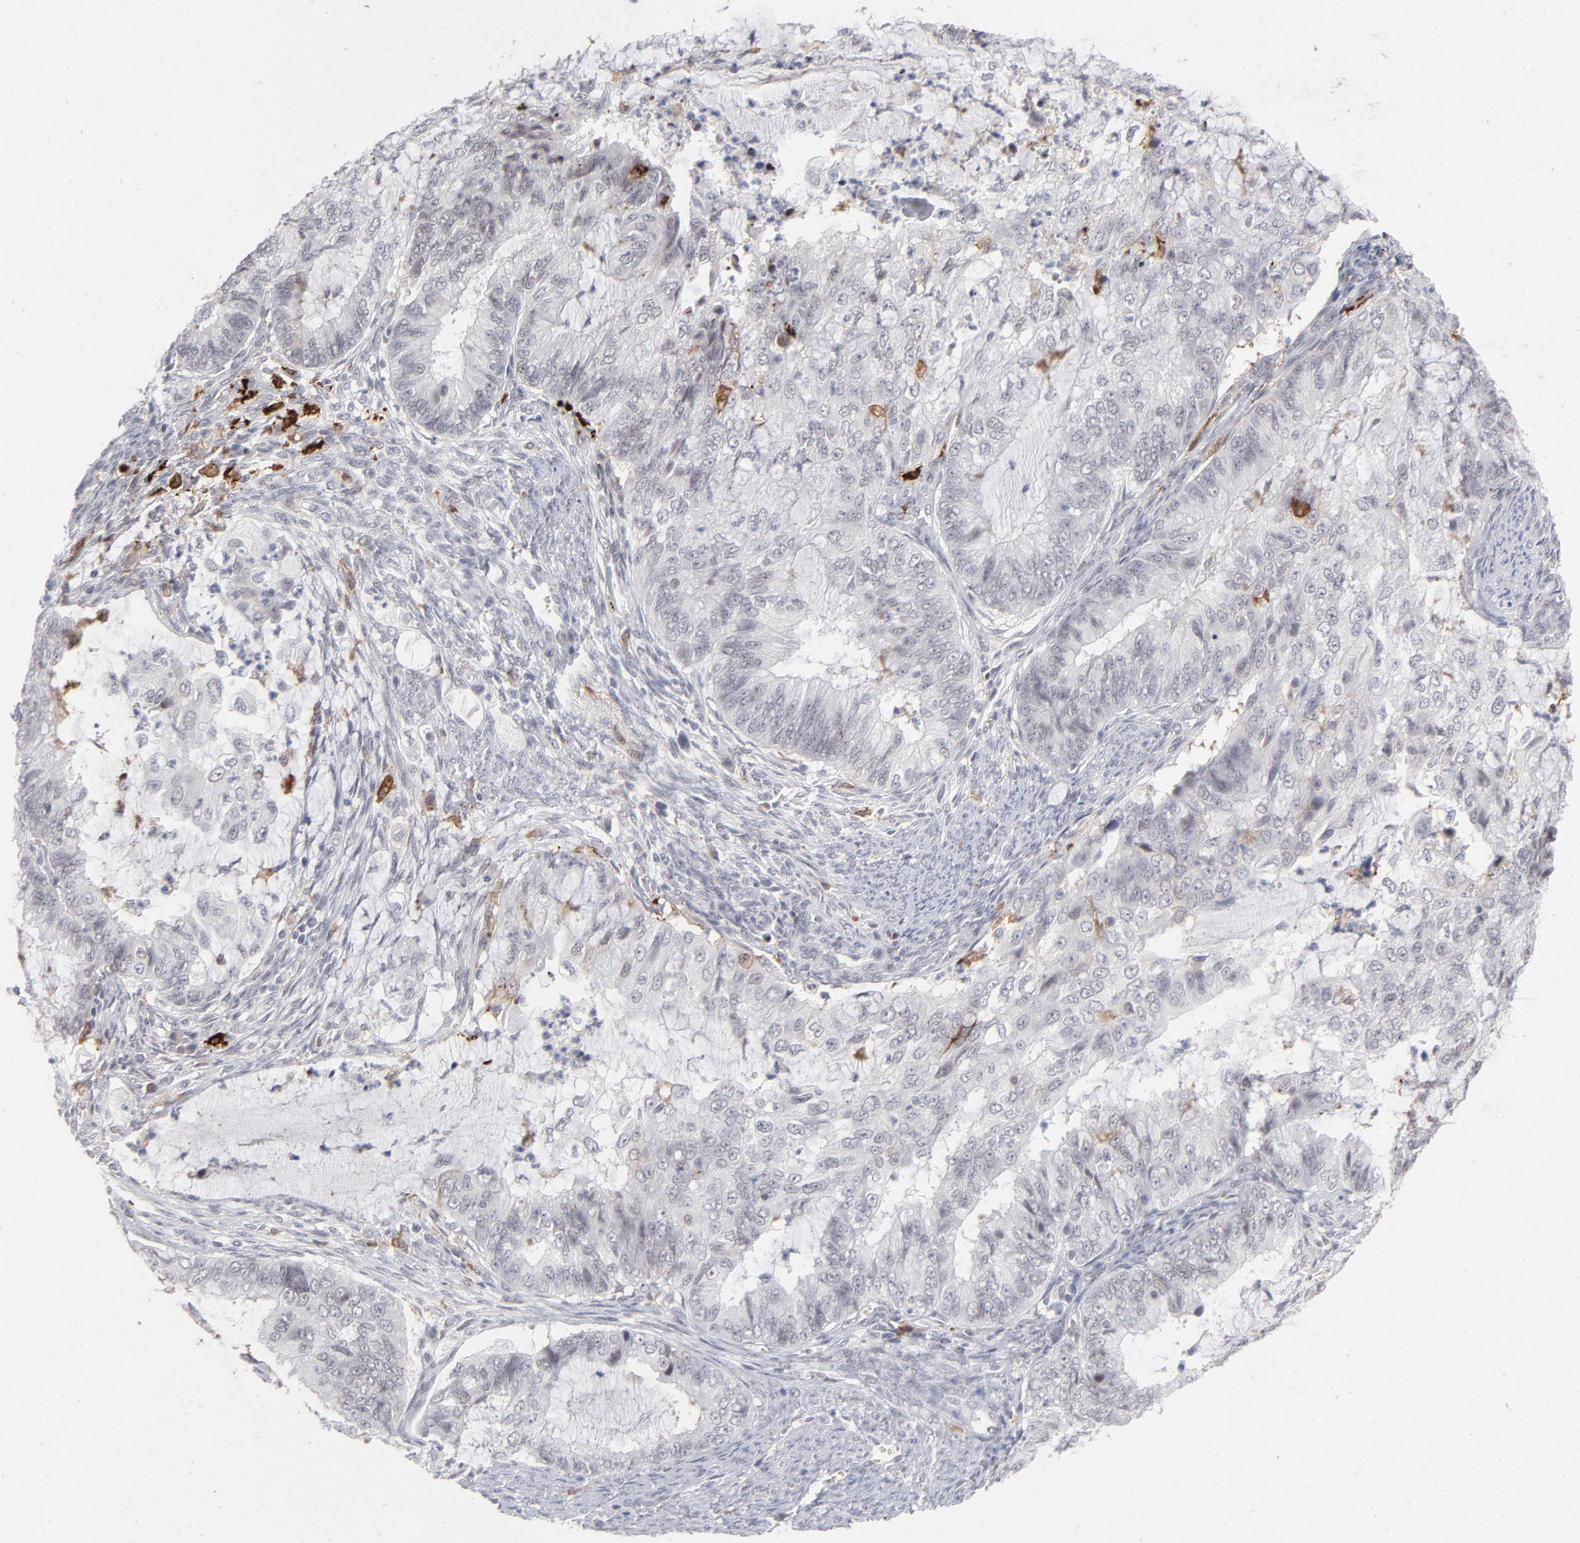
{"staining": {"intensity": "negative", "quantity": "none", "location": "none"}, "tissue": "endometrial cancer", "cell_type": "Tumor cells", "image_type": "cancer", "snomed": [{"axis": "morphology", "description": "Adenocarcinoma, NOS"}, {"axis": "topography", "description": "Endometrium"}], "caption": "Endometrial cancer was stained to show a protein in brown. There is no significant staining in tumor cells.", "gene": "CCR2", "patient": {"sex": "female", "age": 75}}